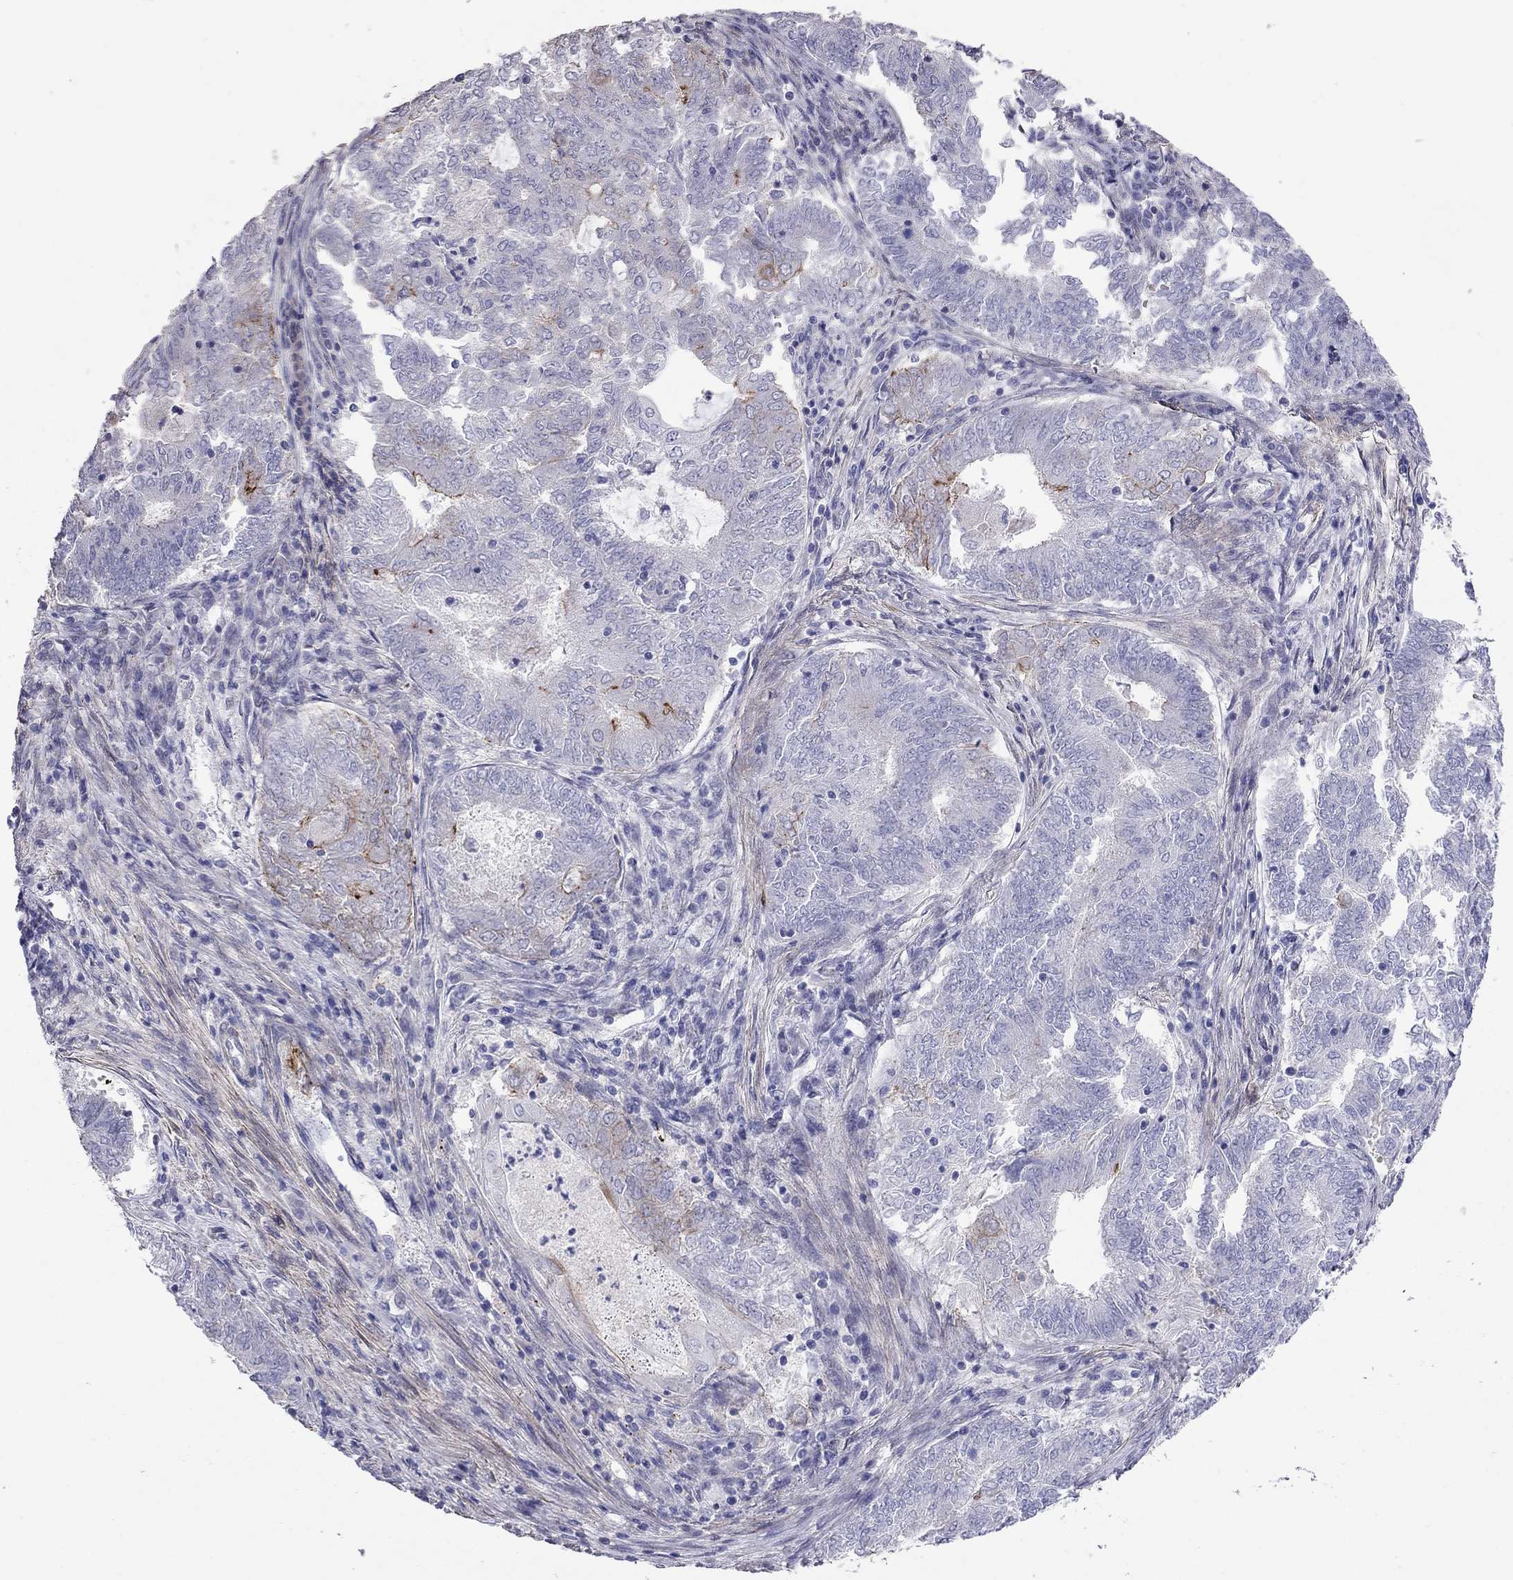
{"staining": {"intensity": "negative", "quantity": "none", "location": "none"}, "tissue": "endometrial cancer", "cell_type": "Tumor cells", "image_type": "cancer", "snomed": [{"axis": "morphology", "description": "Adenocarcinoma, NOS"}, {"axis": "topography", "description": "Endometrium"}], "caption": "Endometrial cancer stained for a protein using immunohistochemistry exhibits no staining tumor cells.", "gene": "SYTL2", "patient": {"sex": "female", "age": 62}}